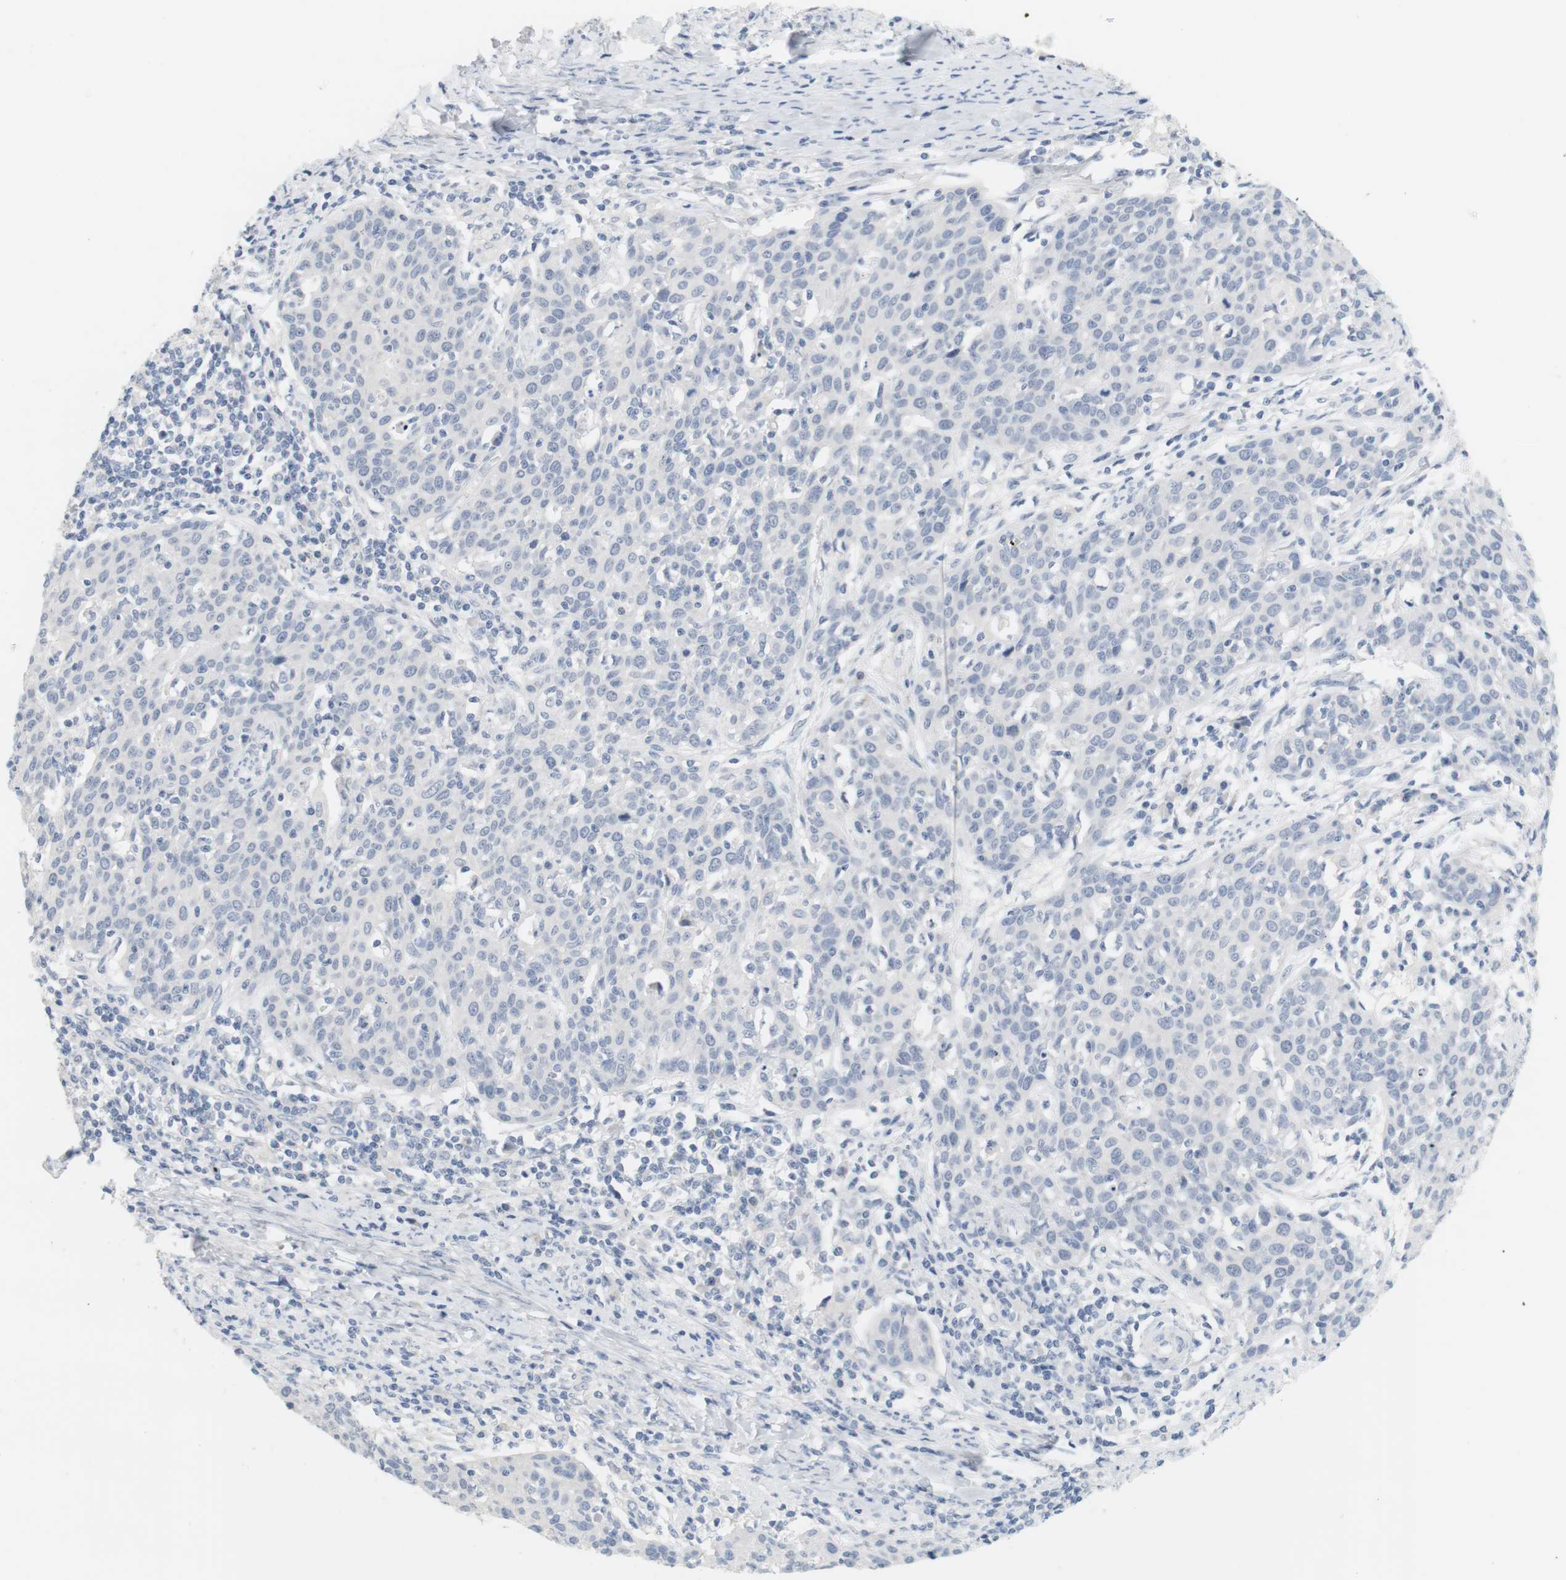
{"staining": {"intensity": "negative", "quantity": "none", "location": "none"}, "tissue": "cervical cancer", "cell_type": "Tumor cells", "image_type": "cancer", "snomed": [{"axis": "morphology", "description": "Squamous cell carcinoma, NOS"}, {"axis": "topography", "description": "Cervix"}], "caption": "Histopathology image shows no protein positivity in tumor cells of squamous cell carcinoma (cervical) tissue.", "gene": "OPRM1", "patient": {"sex": "female", "age": 38}}